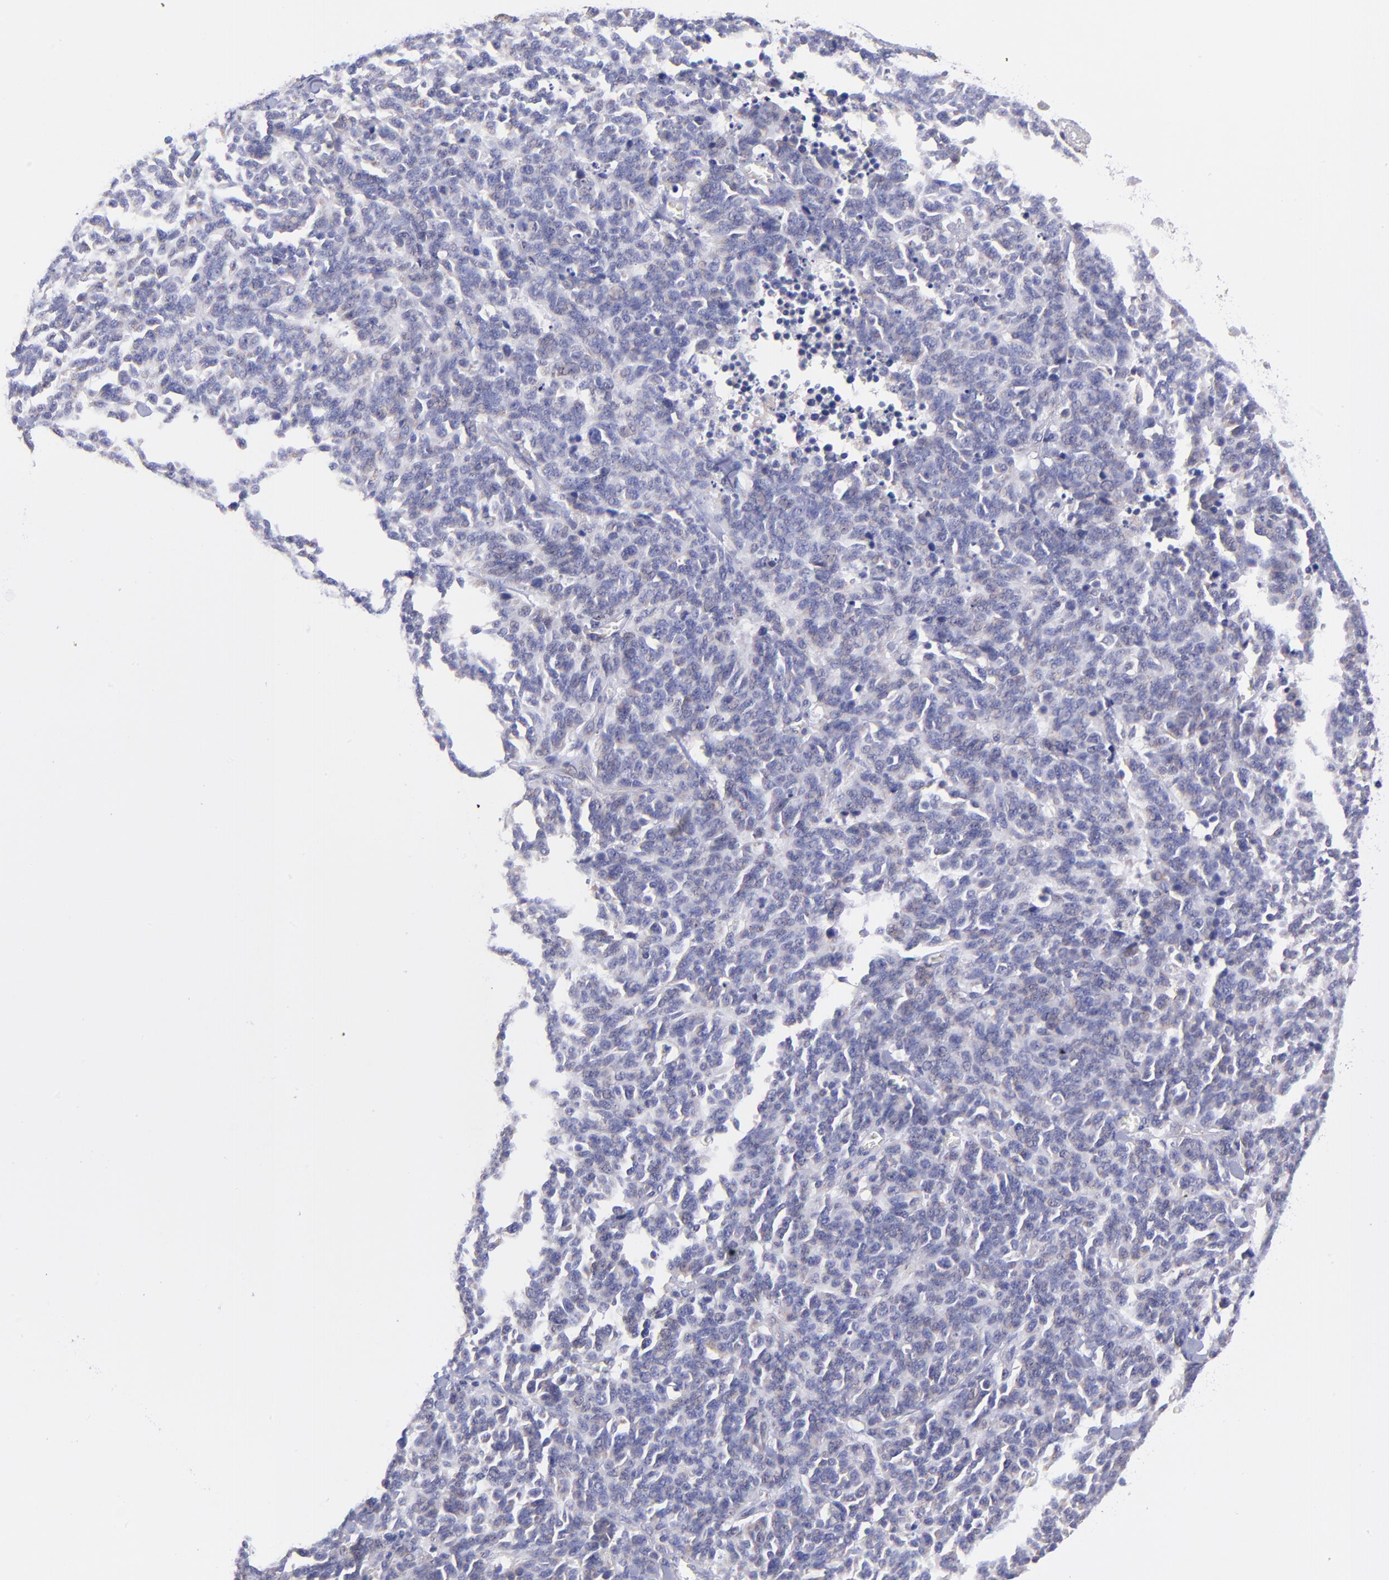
{"staining": {"intensity": "negative", "quantity": "none", "location": "none"}, "tissue": "lung cancer", "cell_type": "Tumor cells", "image_type": "cancer", "snomed": [{"axis": "morphology", "description": "Neoplasm, malignant, NOS"}, {"axis": "topography", "description": "Lung"}], "caption": "Lung cancer was stained to show a protein in brown. There is no significant staining in tumor cells. (Stains: DAB (3,3'-diaminobenzidine) IHC with hematoxylin counter stain, Microscopy: brightfield microscopy at high magnification).", "gene": "NDUFB7", "patient": {"sex": "female", "age": 58}}